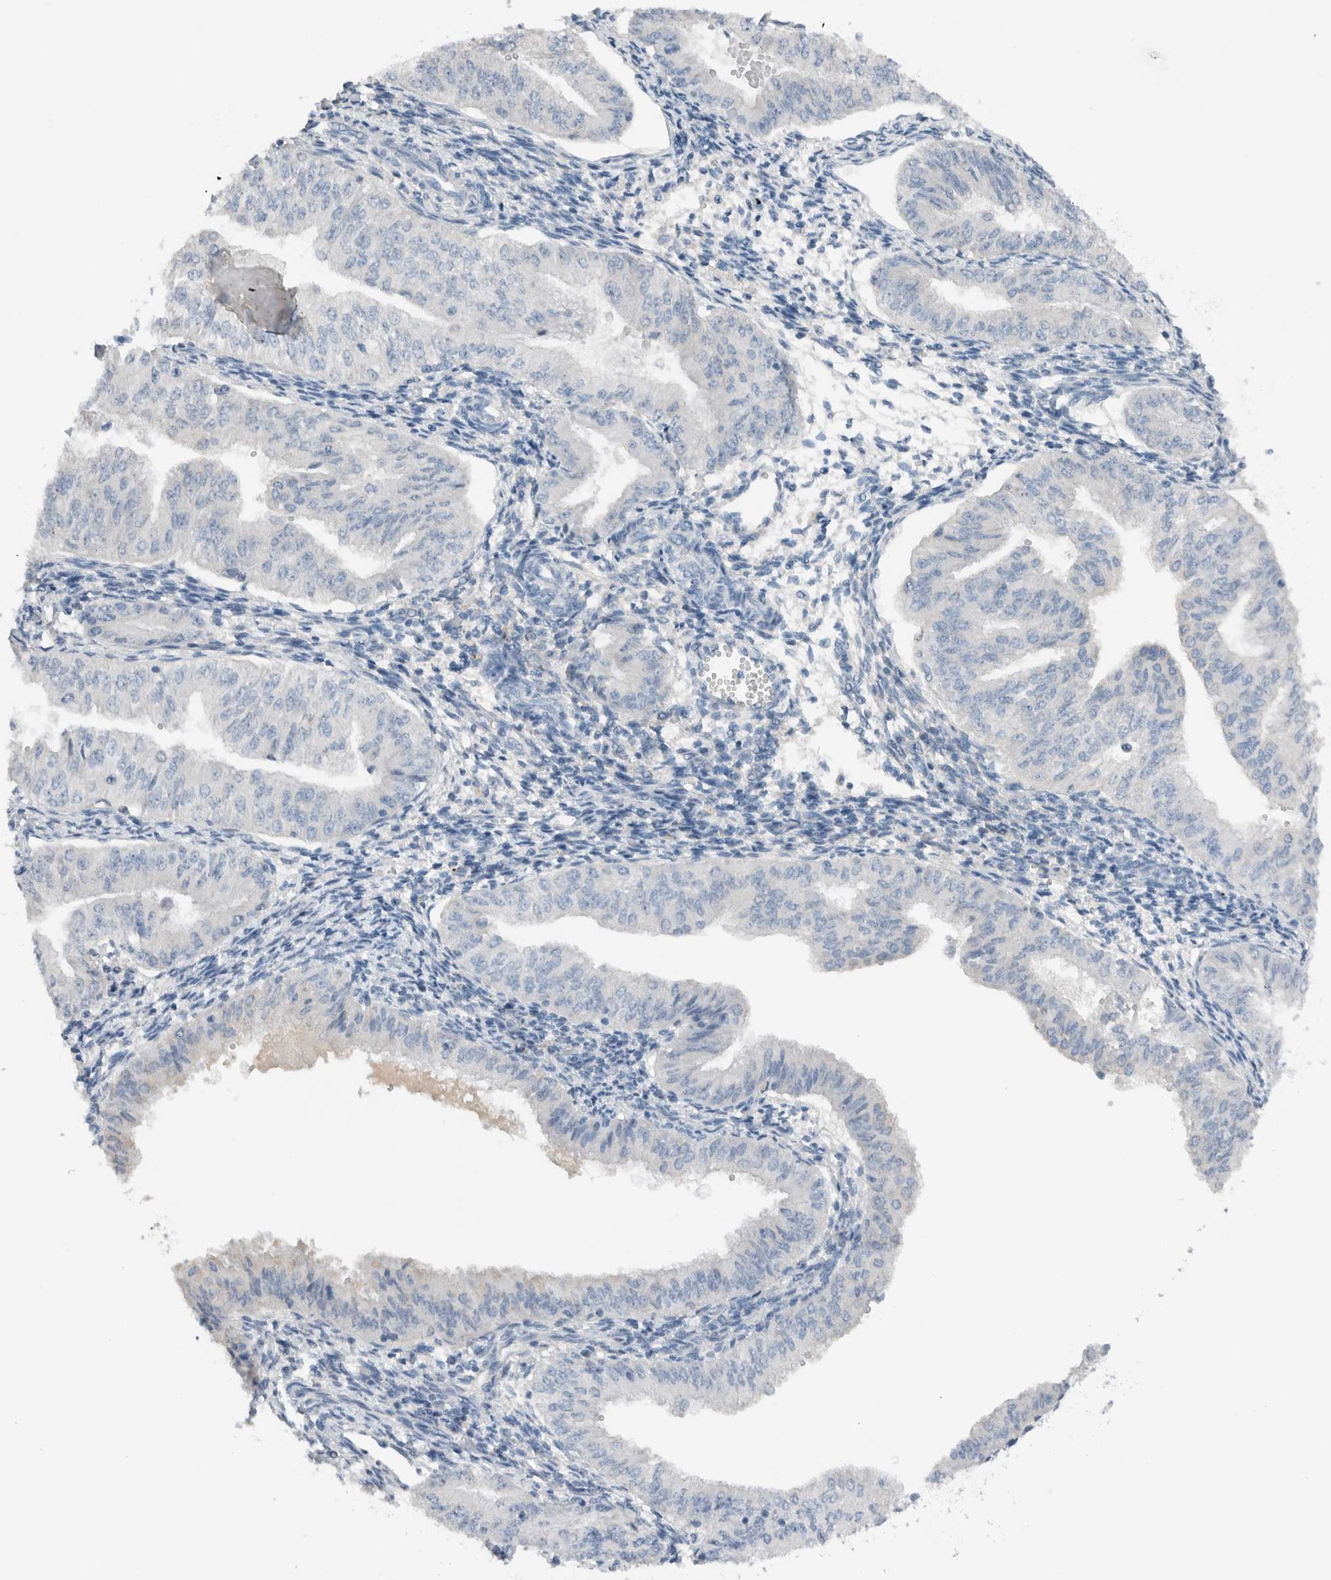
{"staining": {"intensity": "negative", "quantity": "none", "location": "none"}, "tissue": "endometrial cancer", "cell_type": "Tumor cells", "image_type": "cancer", "snomed": [{"axis": "morphology", "description": "Normal tissue, NOS"}, {"axis": "morphology", "description": "Adenocarcinoma, NOS"}, {"axis": "topography", "description": "Endometrium"}], "caption": "Immunohistochemistry (IHC) of human endometrial cancer exhibits no staining in tumor cells. (DAB (3,3'-diaminobenzidine) IHC visualized using brightfield microscopy, high magnification).", "gene": "DUOX1", "patient": {"sex": "female", "age": 53}}